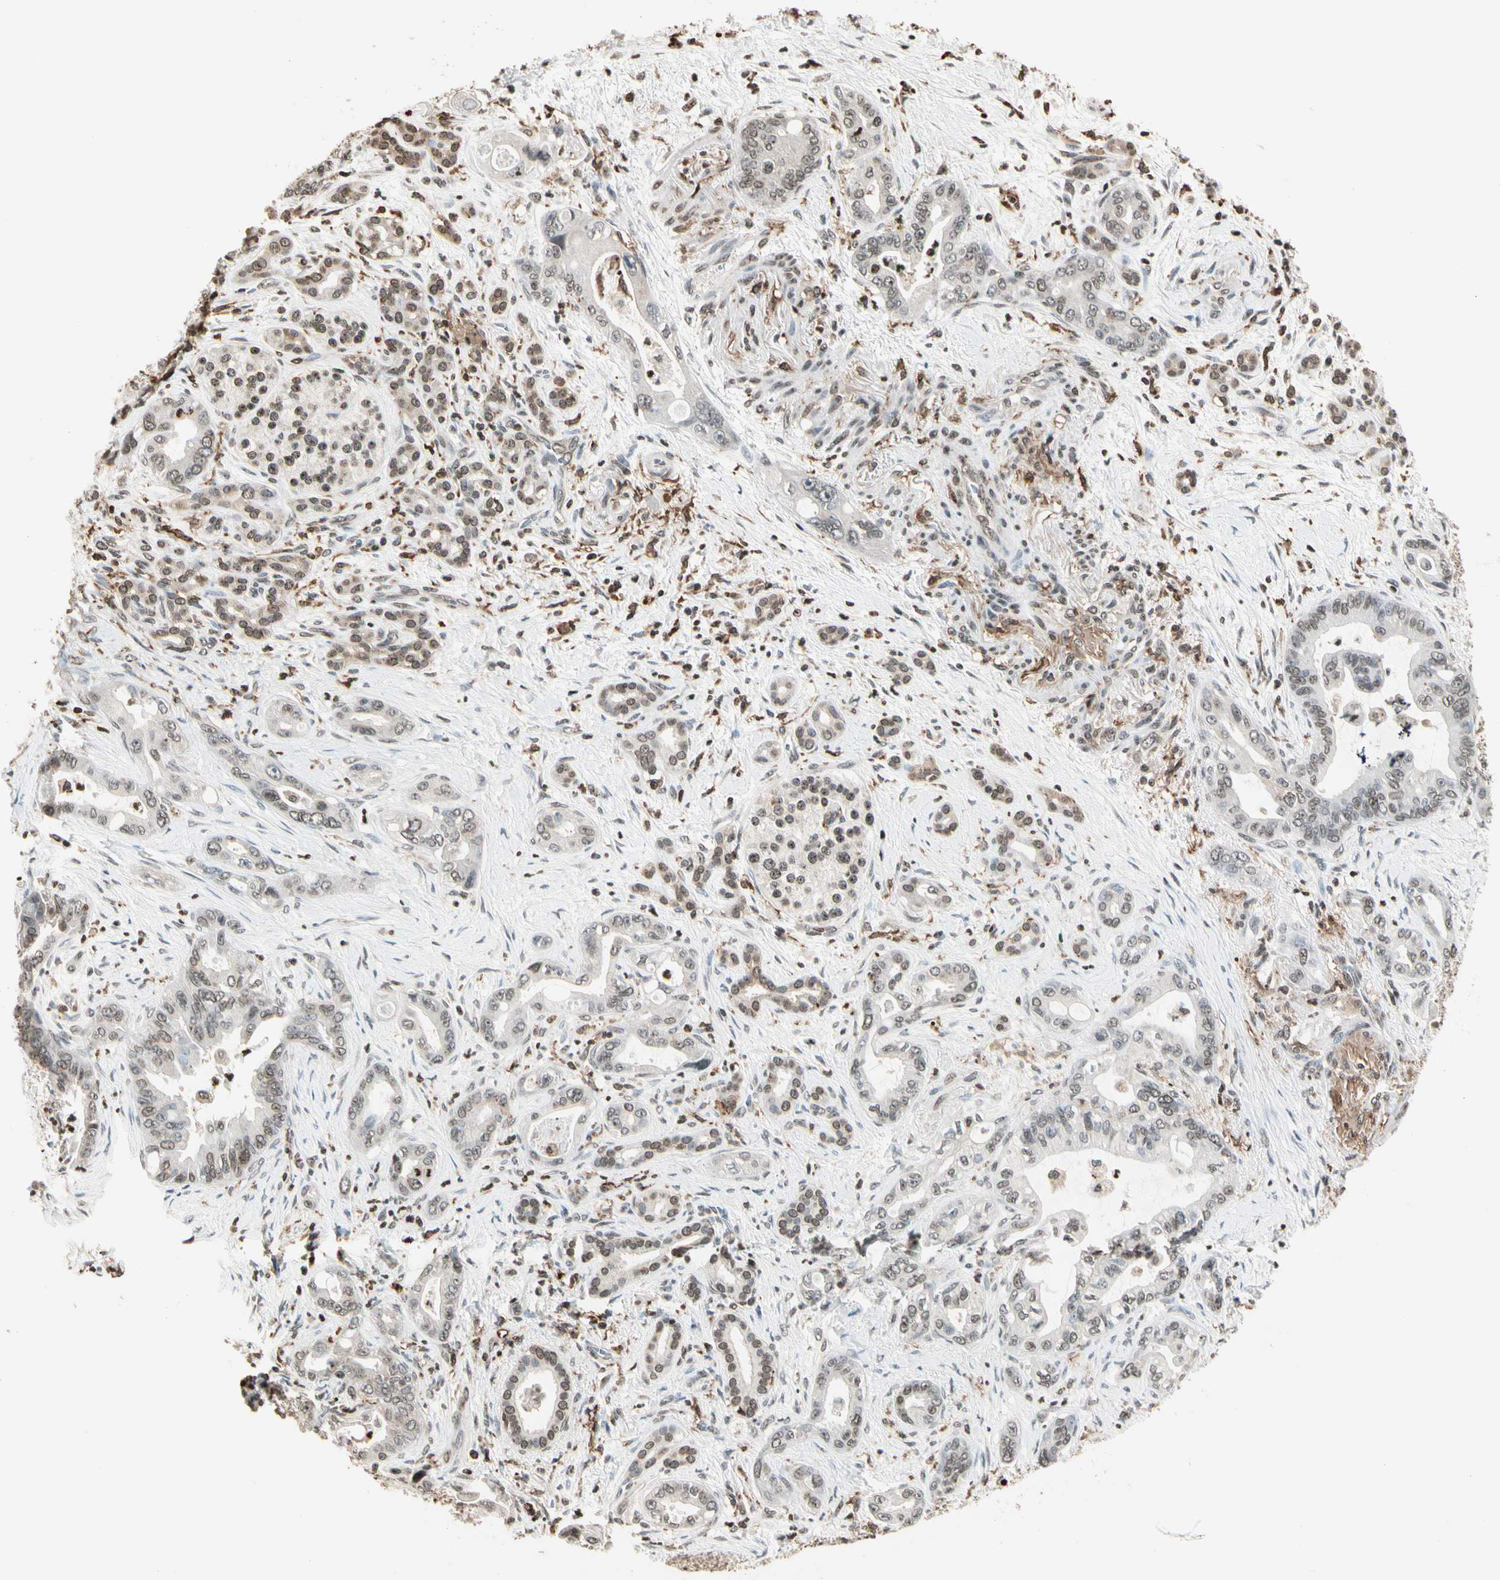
{"staining": {"intensity": "weak", "quantity": "25%-75%", "location": "nuclear"}, "tissue": "pancreatic cancer", "cell_type": "Tumor cells", "image_type": "cancer", "snomed": [{"axis": "morphology", "description": "Adenocarcinoma, NOS"}, {"axis": "topography", "description": "Pancreas"}], "caption": "There is low levels of weak nuclear positivity in tumor cells of pancreatic cancer, as demonstrated by immunohistochemical staining (brown color).", "gene": "FER", "patient": {"sex": "male", "age": 70}}